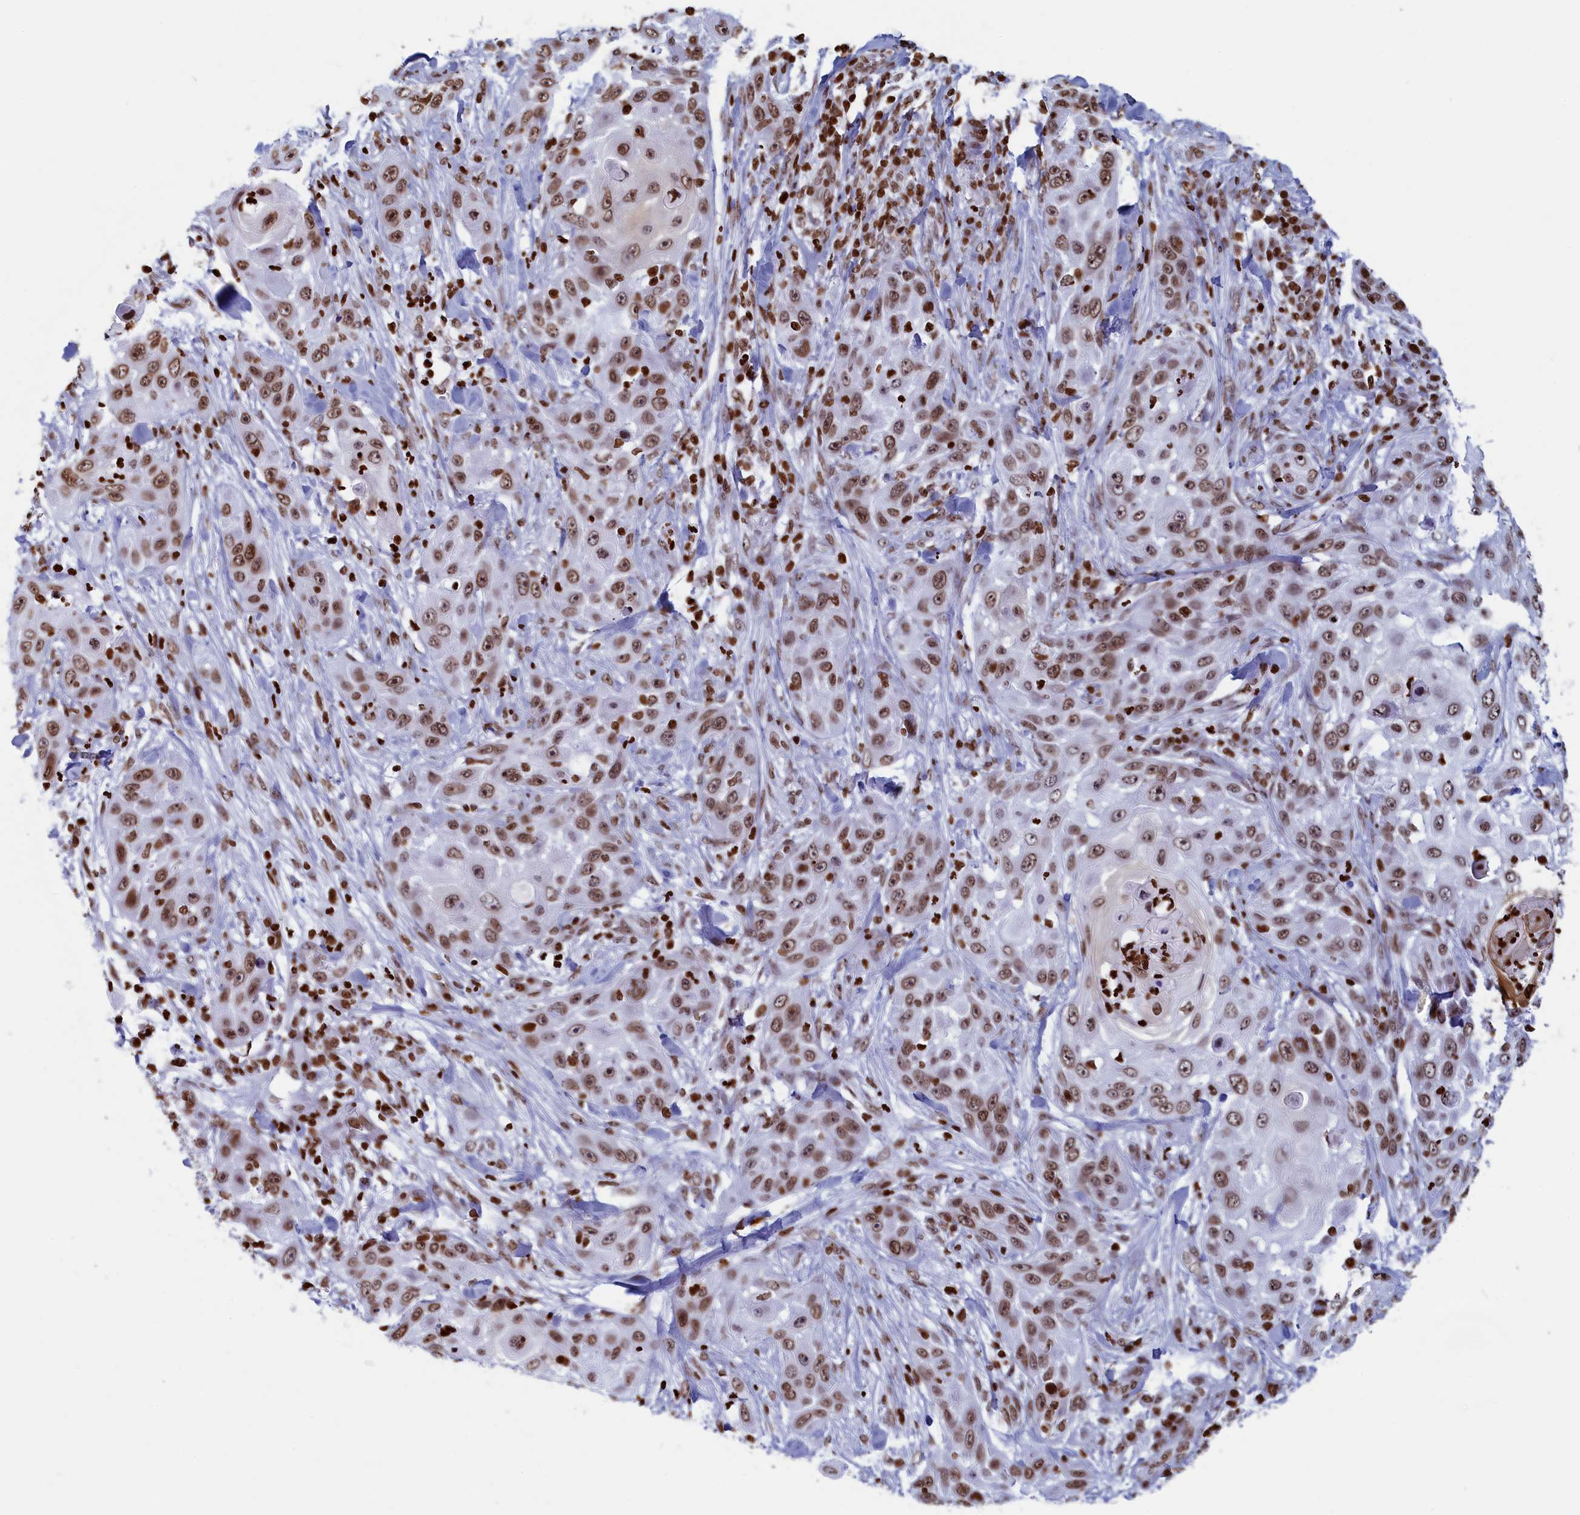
{"staining": {"intensity": "moderate", "quantity": ">75%", "location": "nuclear"}, "tissue": "skin cancer", "cell_type": "Tumor cells", "image_type": "cancer", "snomed": [{"axis": "morphology", "description": "Squamous cell carcinoma, NOS"}, {"axis": "topography", "description": "Skin"}], "caption": "Human squamous cell carcinoma (skin) stained for a protein (brown) shows moderate nuclear positive expression in approximately >75% of tumor cells.", "gene": "APOBEC3A", "patient": {"sex": "female", "age": 44}}